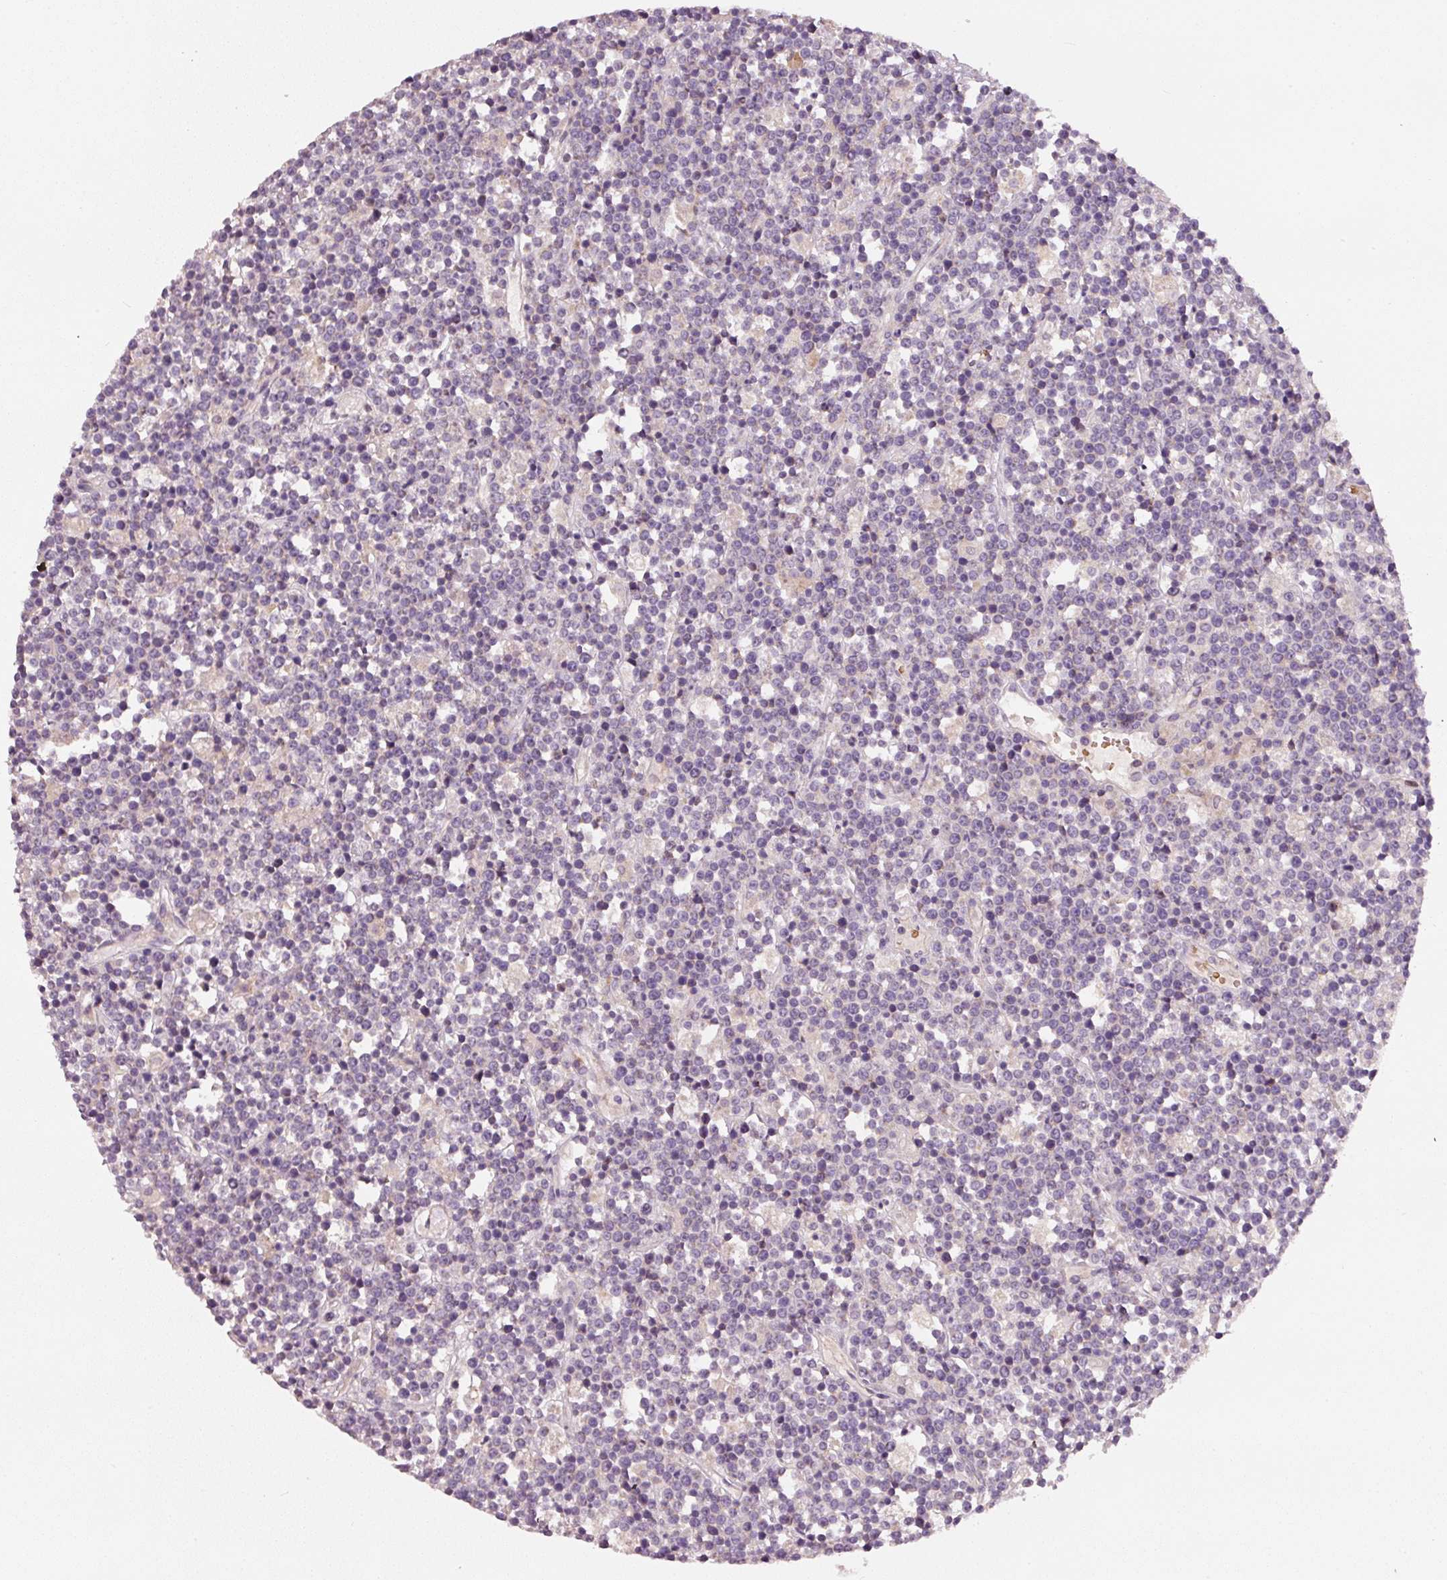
{"staining": {"intensity": "negative", "quantity": "none", "location": "none"}, "tissue": "lymphoma", "cell_type": "Tumor cells", "image_type": "cancer", "snomed": [{"axis": "morphology", "description": "Malignant lymphoma, non-Hodgkin's type, High grade"}, {"axis": "topography", "description": "Ovary"}], "caption": "IHC micrograph of malignant lymphoma, non-Hodgkin's type (high-grade) stained for a protein (brown), which demonstrates no expression in tumor cells.", "gene": "KLHL21", "patient": {"sex": "female", "age": 56}}